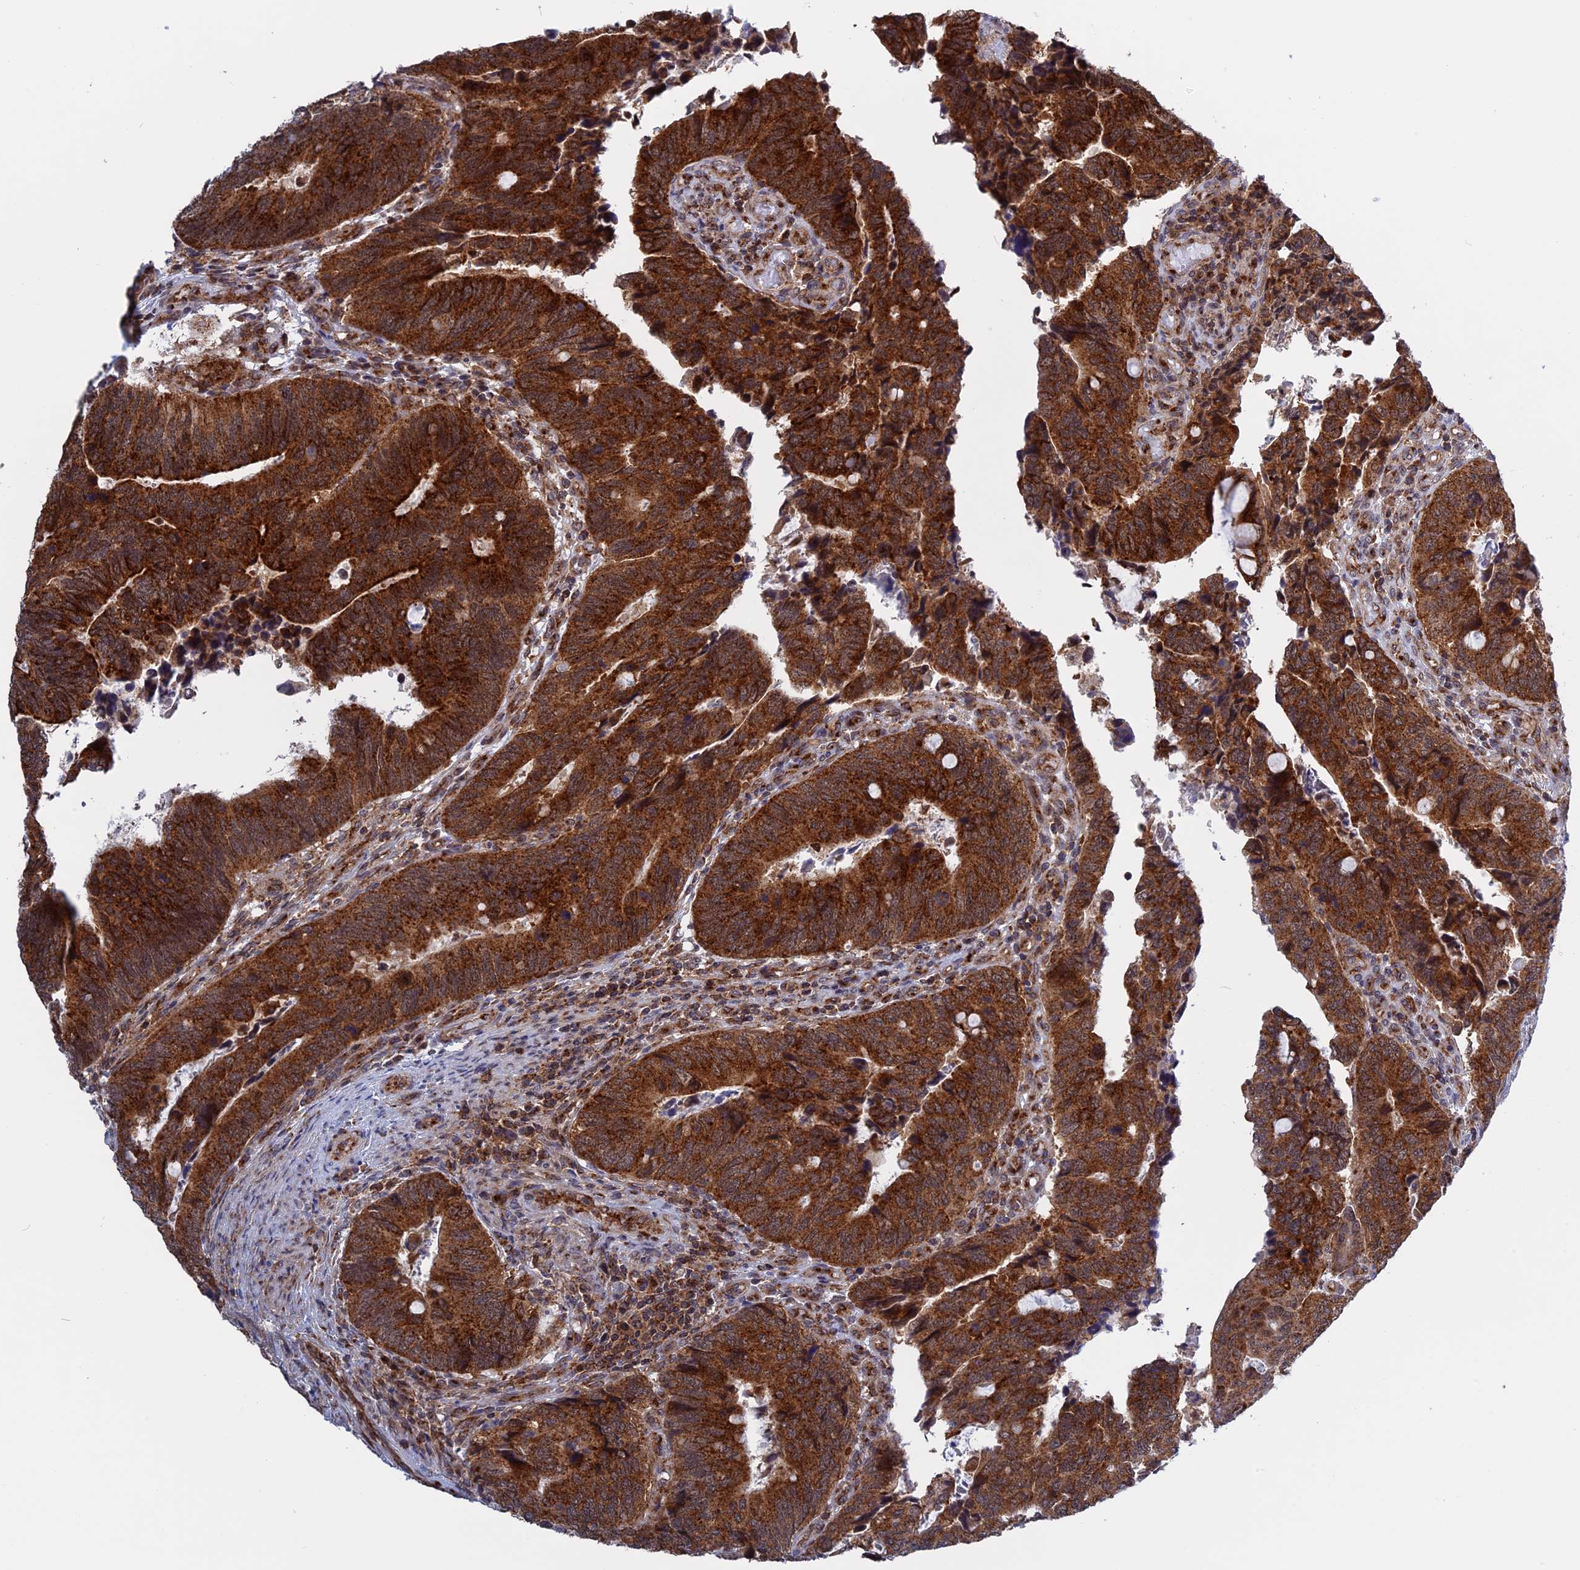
{"staining": {"intensity": "strong", "quantity": ">75%", "location": "cytoplasmic/membranous"}, "tissue": "colorectal cancer", "cell_type": "Tumor cells", "image_type": "cancer", "snomed": [{"axis": "morphology", "description": "Adenocarcinoma, NOS"}, {"axis": "topography", "description": "Colon"}], "caption": "Strong cytoplasmic/membranous staining for a protein is identified in approximately >75% of tumor cells of colorectal cancer (adenocarcinoma) using immunohistochemistry.", "gene": "CLINT1", "patient": {"sex": "male", "age": 87}}